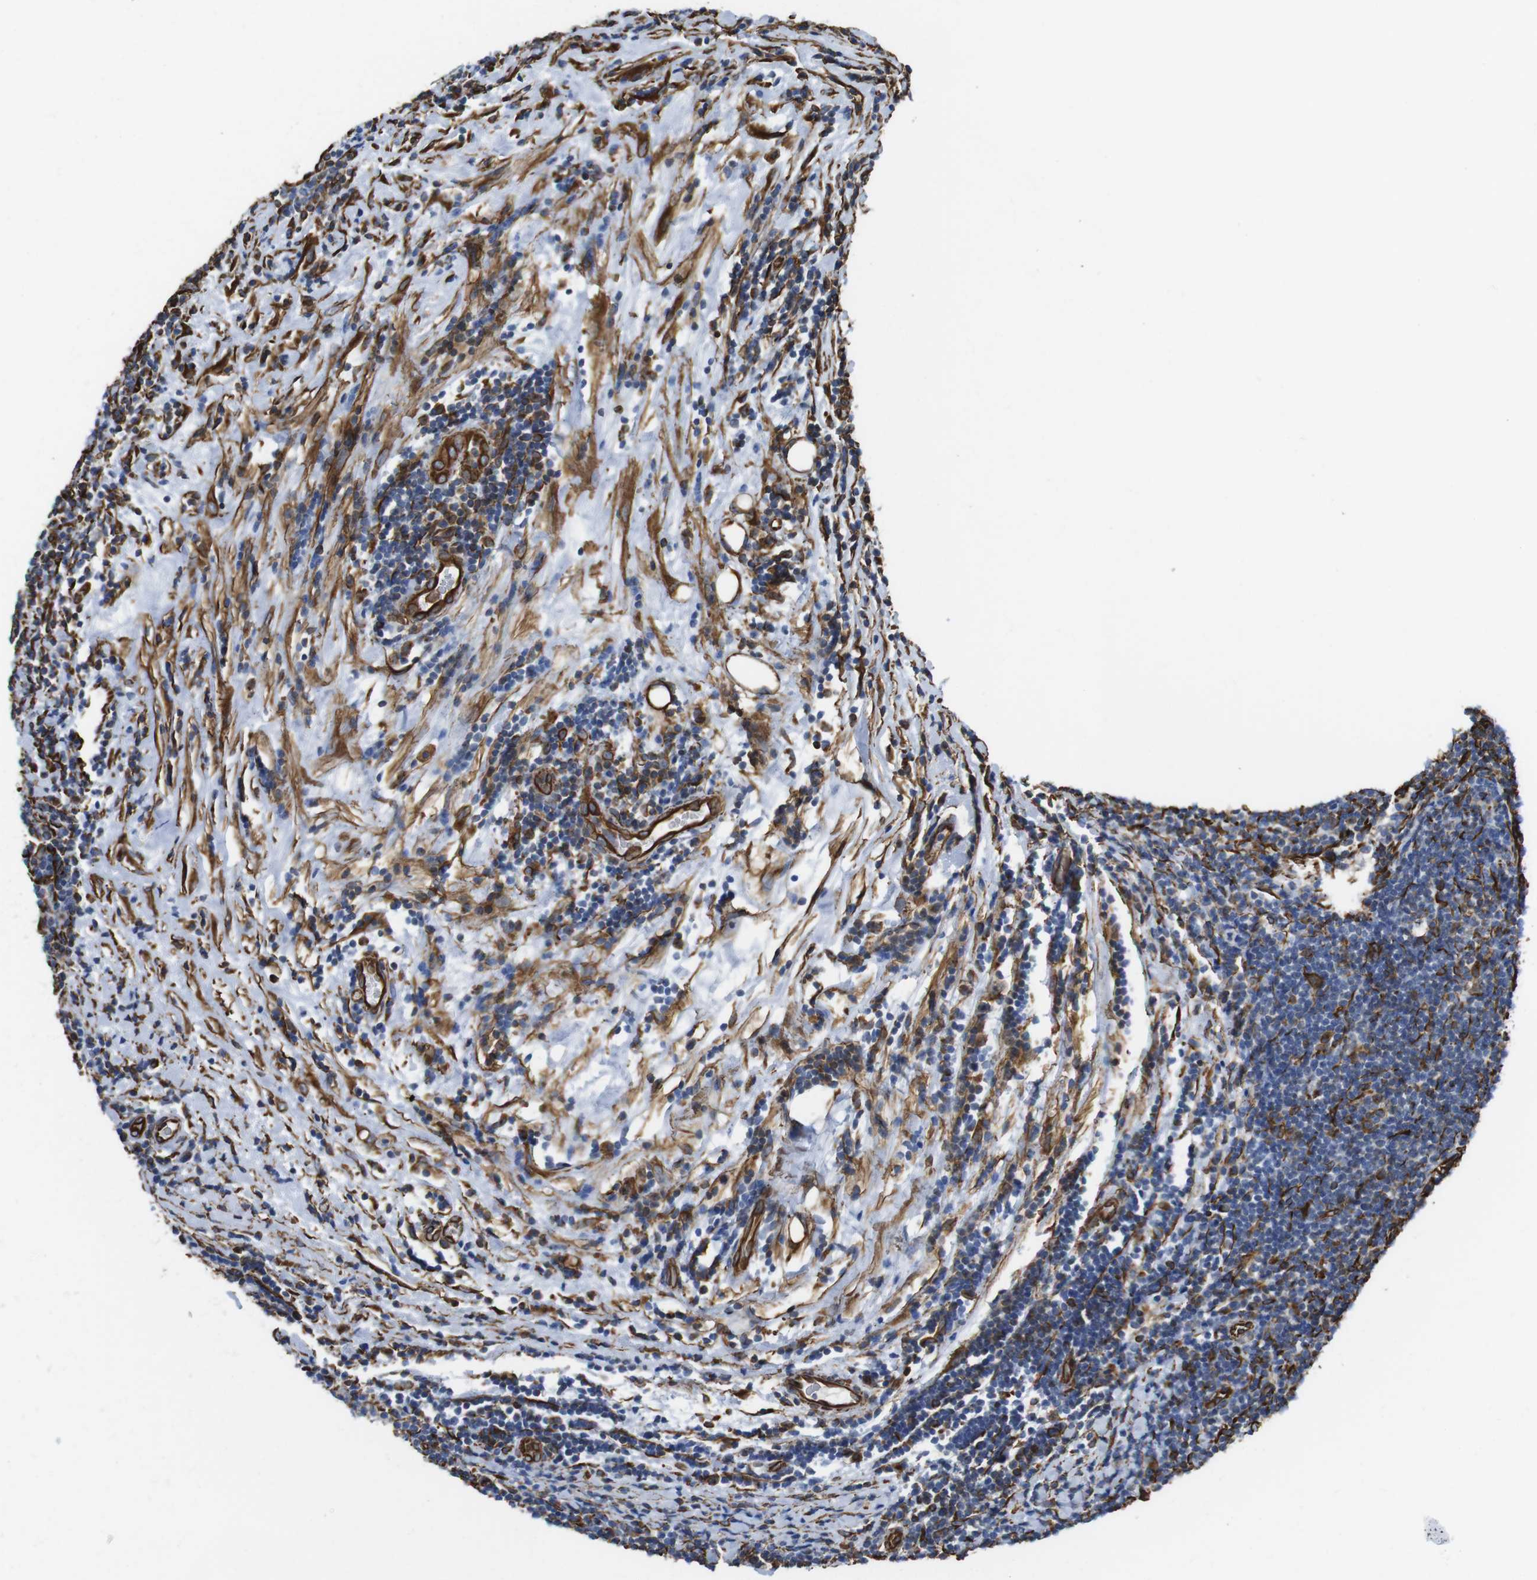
{"staining": {"intensity": "negative", "quantity": "none", "location": "none"}, "tissue": "lymphoma", "cell_type": "Tumor cells", "image_type": "cancer", "snomed": [{"axis": "morphology", "description": "Malignant lymphoma, non-Hodgkin's type, Low grade"}, {"axis": "topography", "description": "Lymph node"}], "caption": "This is an immunohistochemistry micrograph of human lymphoma. There is no staining in tumor cells.", "gene": "RALGPS1", "patient": {"sex": "male", "age": 83}}